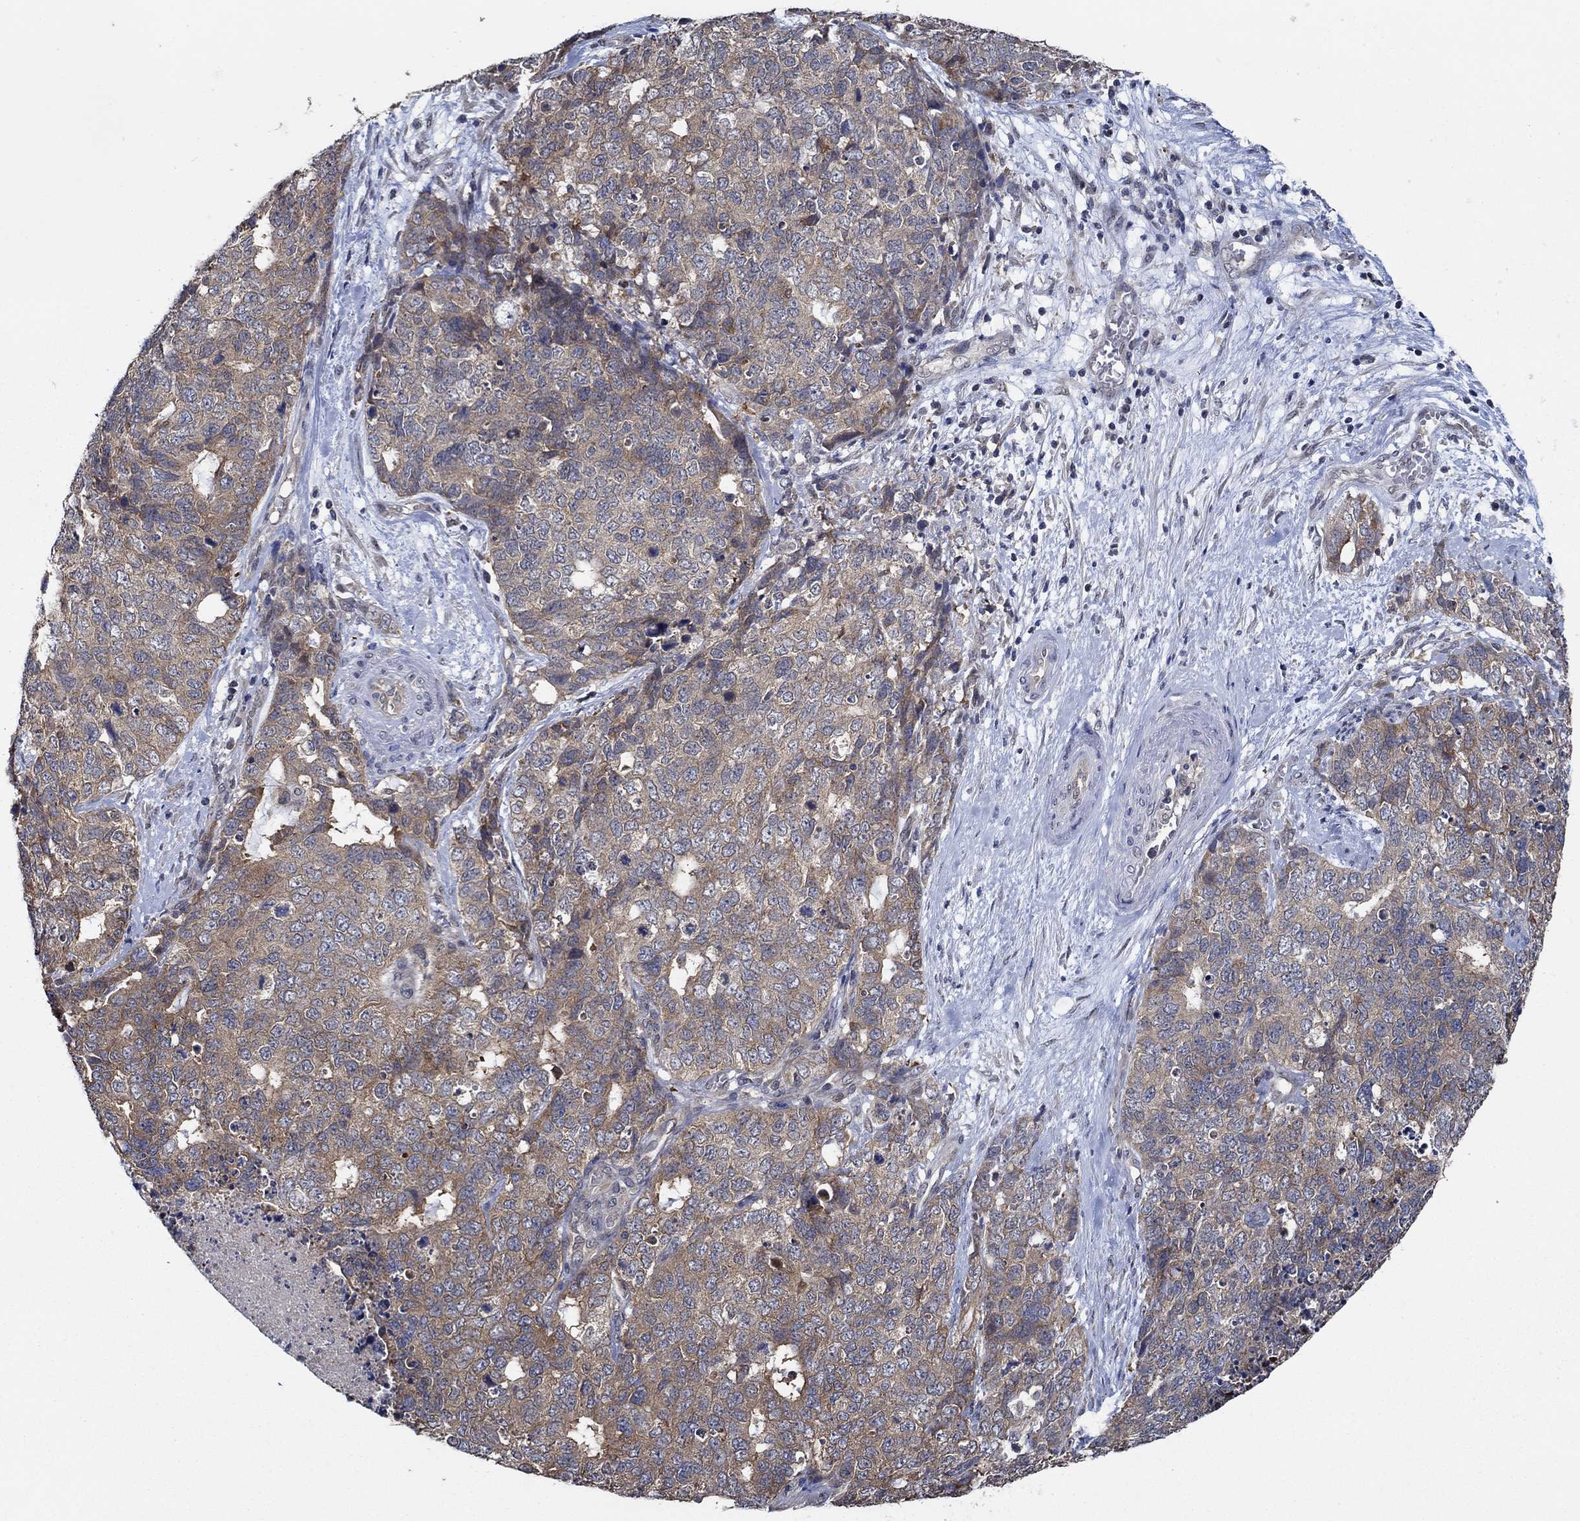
{"staining": {"intensity": "moderate", "quantity": "25%-75%", "location": "cytoplasmic/membranous"}, "tissue": "cervical cancer", "cell_type": "Tumor cells", "image_type": "cancer", "snomed": [{"axis": "morphology", "description": "Squamous cell carcinoma, NOS"}, {"axis": "topography", "description": "Cervix"}], "caption": "IHC image of human cervical cancer stained for a protein (brown), which exhibits medium levels of moderate cytoplasmic/membranous expression in about 25%-75% of tumor cells.", "gene": "DACT1", "patient": {"sex": "female", "age": 63}}